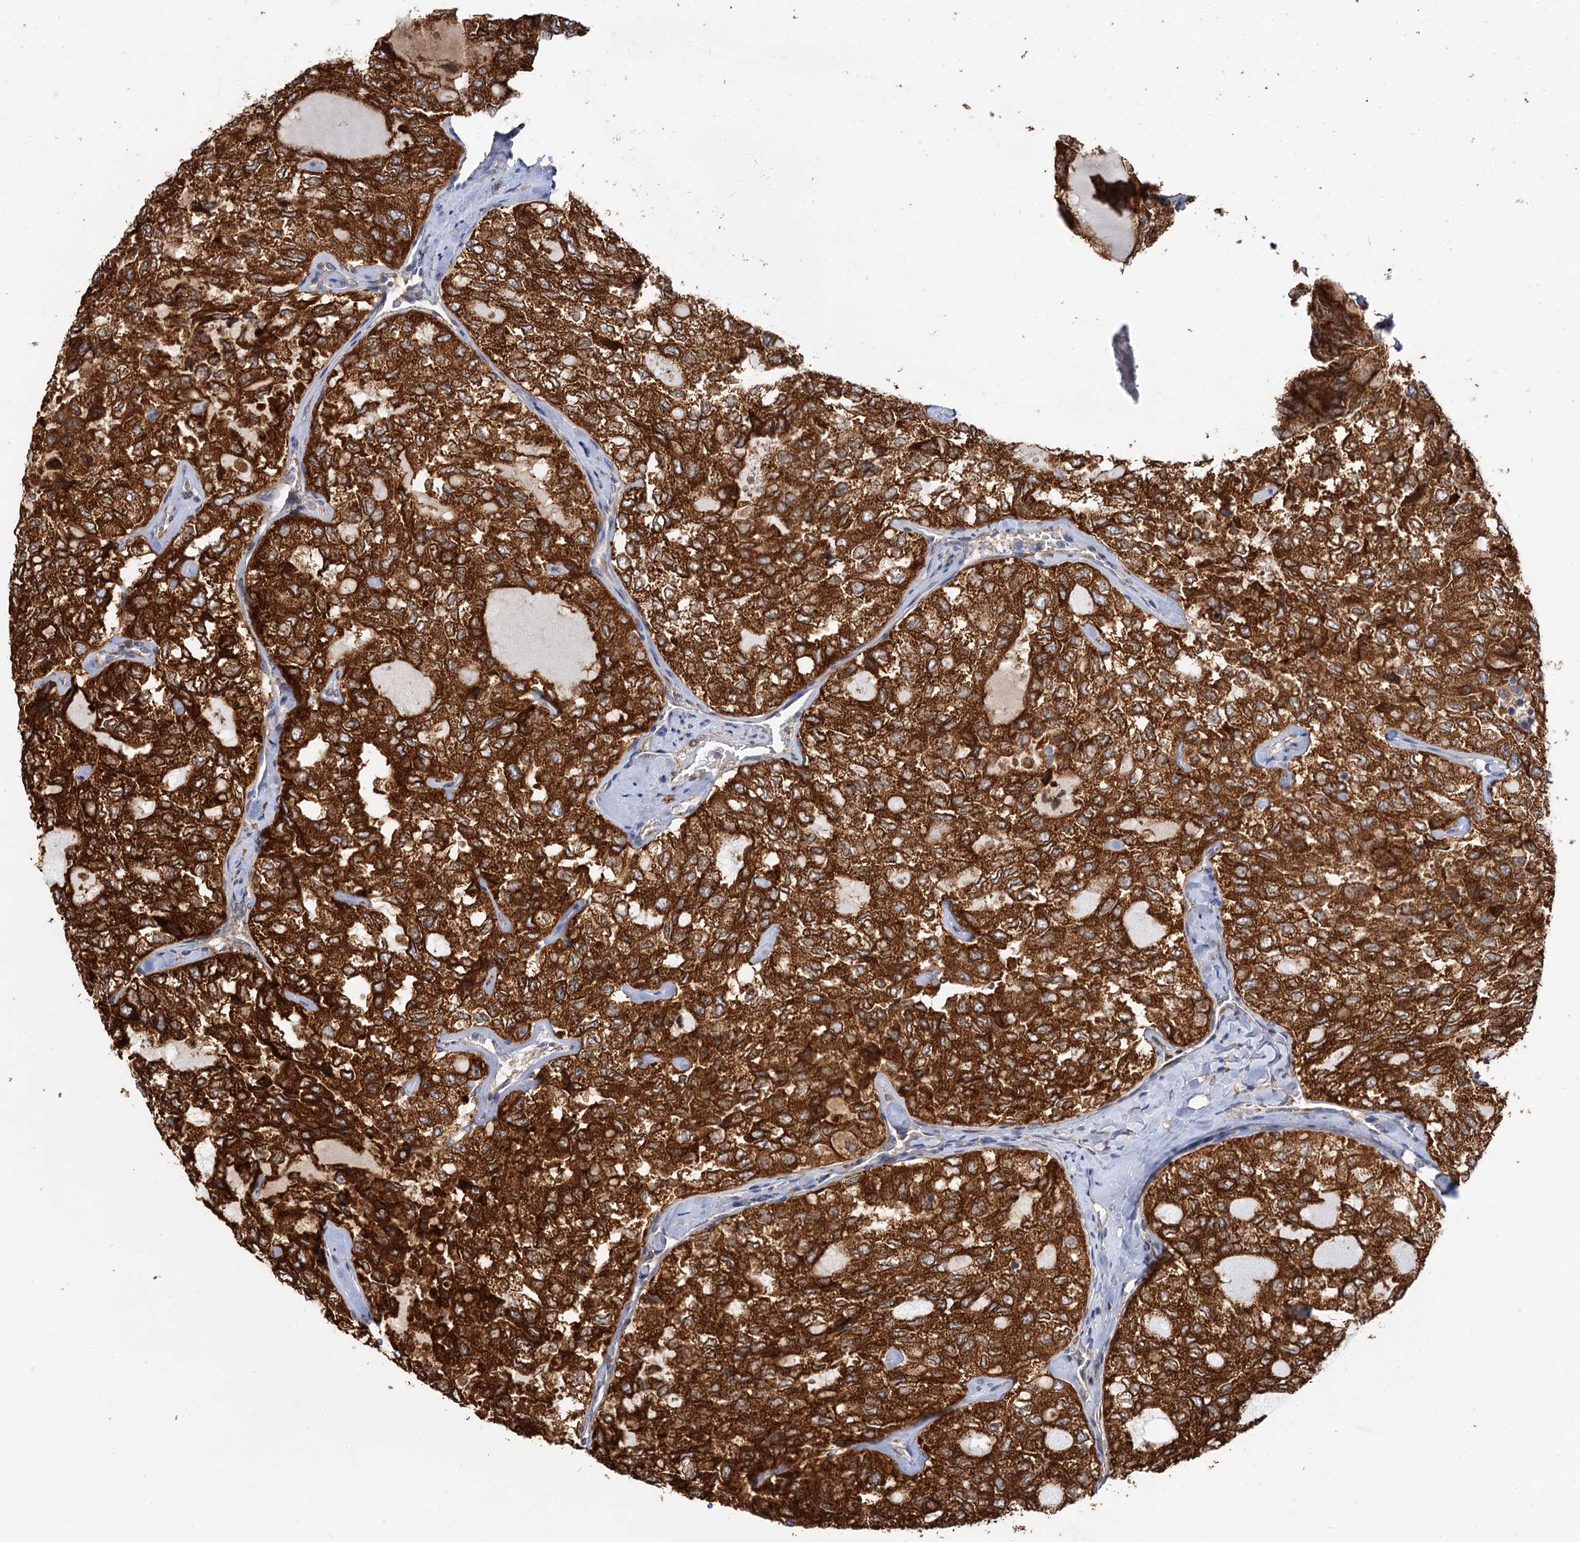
{"staining": {"intensity": "strong", "quantity": ">75%", "location": "cytoplasmic/membranous"}, "tissue": "thyroid cancer", "cell_type": "Tumor cells", "image_type": "cancer", "snomed": [{"axis": "morphology", "description": "Follicular adenoma carcinoma, NOS"}, {"axis": "topography", "description": "Thyroid gland"}], "caption": "This image displays immunohistochemistry staining of thyroid cancer, with high strong cytoplasmic/membranous positivity in approximately >75% of tumor cells.", "gene": "PPIP5K2", "patient": {"sex": "male", "age": 75}}